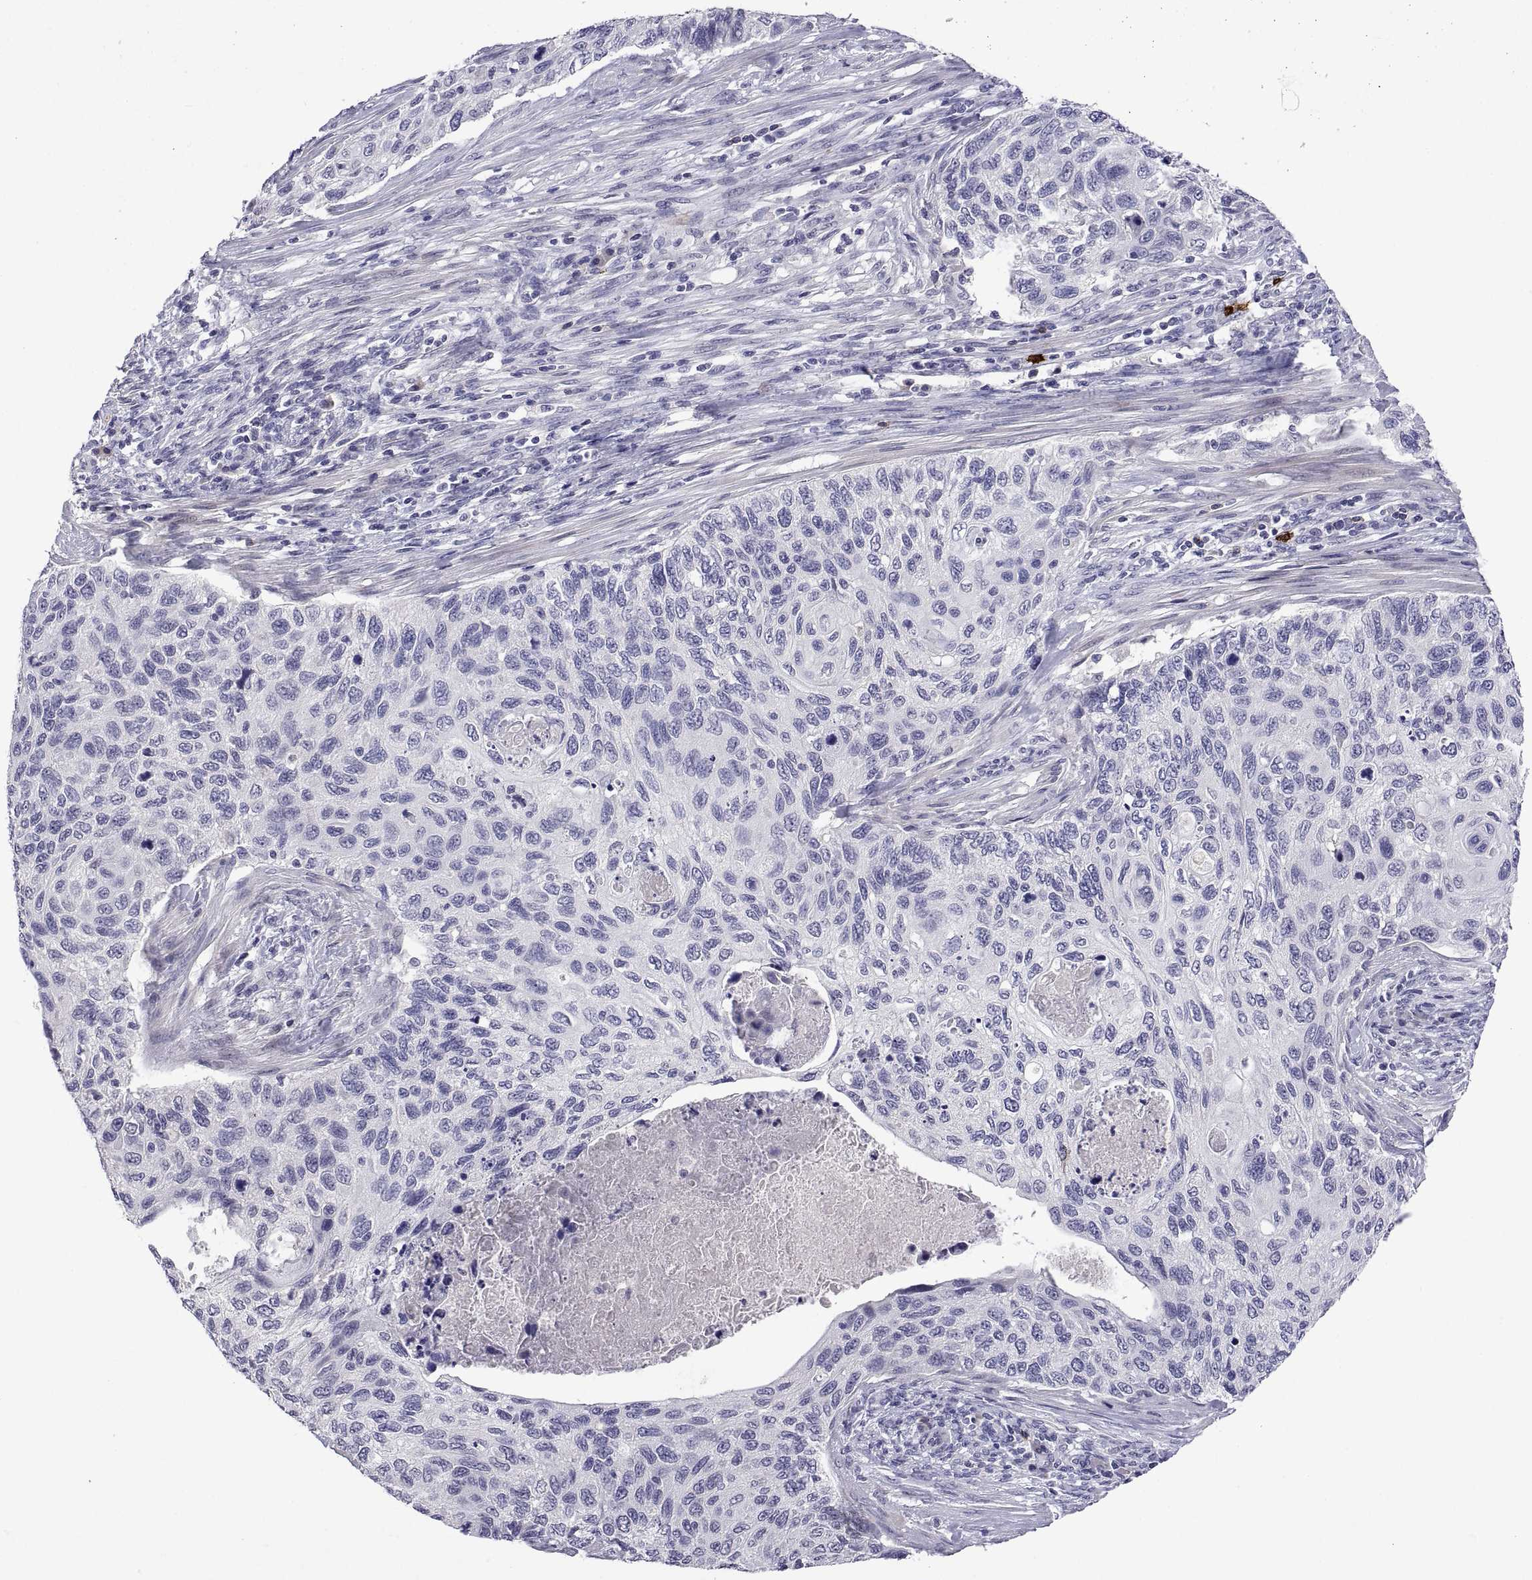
{"staining": {"intensity": "negative", "quantity": "none", "location": "none"}, "tissue": "cervical cancer", "cell_type": "Tumor cells", "image_type": "cancer", "snomed": [{"axis": "morphology", "description": "Squamous cell carcinoma, NOS"}, {"axis": "topography", "description": "Cervix"}], "caption": "Cervical squamous cell carcinoma was stained to show a protein in brown. There is no significant staining in tumor cells. (Brightfield microscopy of DAB immunohistochemistry (IHC) at high magnification).", "gene": "MS4A1", "patient": {"sex": "female", "age": 70}}